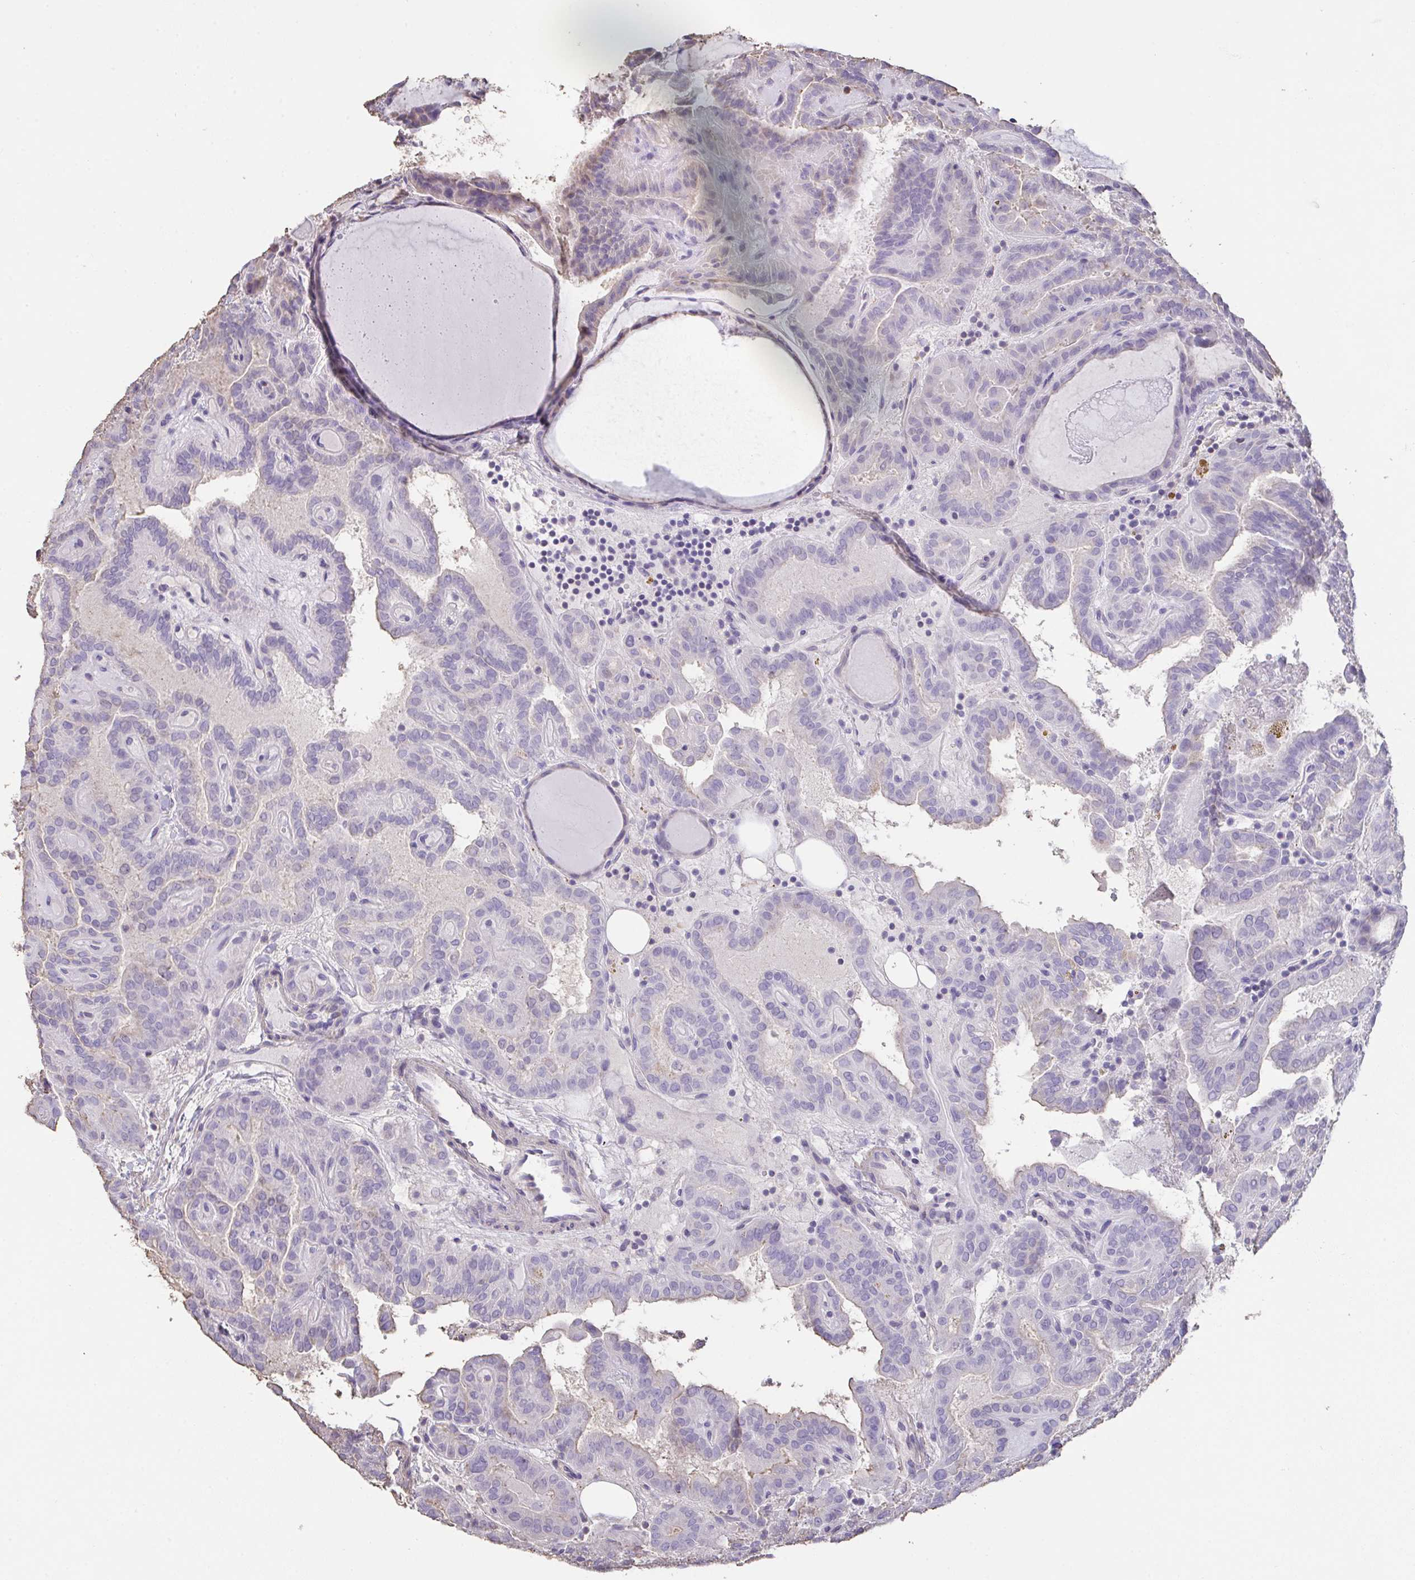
{"staining": {"intensity": "negative", "quantity": "none", "location": "none"}, "tissue": "thyroid cancer", "cell_type": "Tumor cells", "image_type": "cancer", "snomed": [{"axis": "morphology", "description": "Papillary adenocarcinoma, NOS"}, {"axis": "topography", "description": "Thyroid gland"}], "caption": "Image shows no significant protein expression in tumor cells of thyroid cancer (papillary adenocarcinoma).", "gene": "IL23R", "patient": {"sex": "female", "age": 46}}